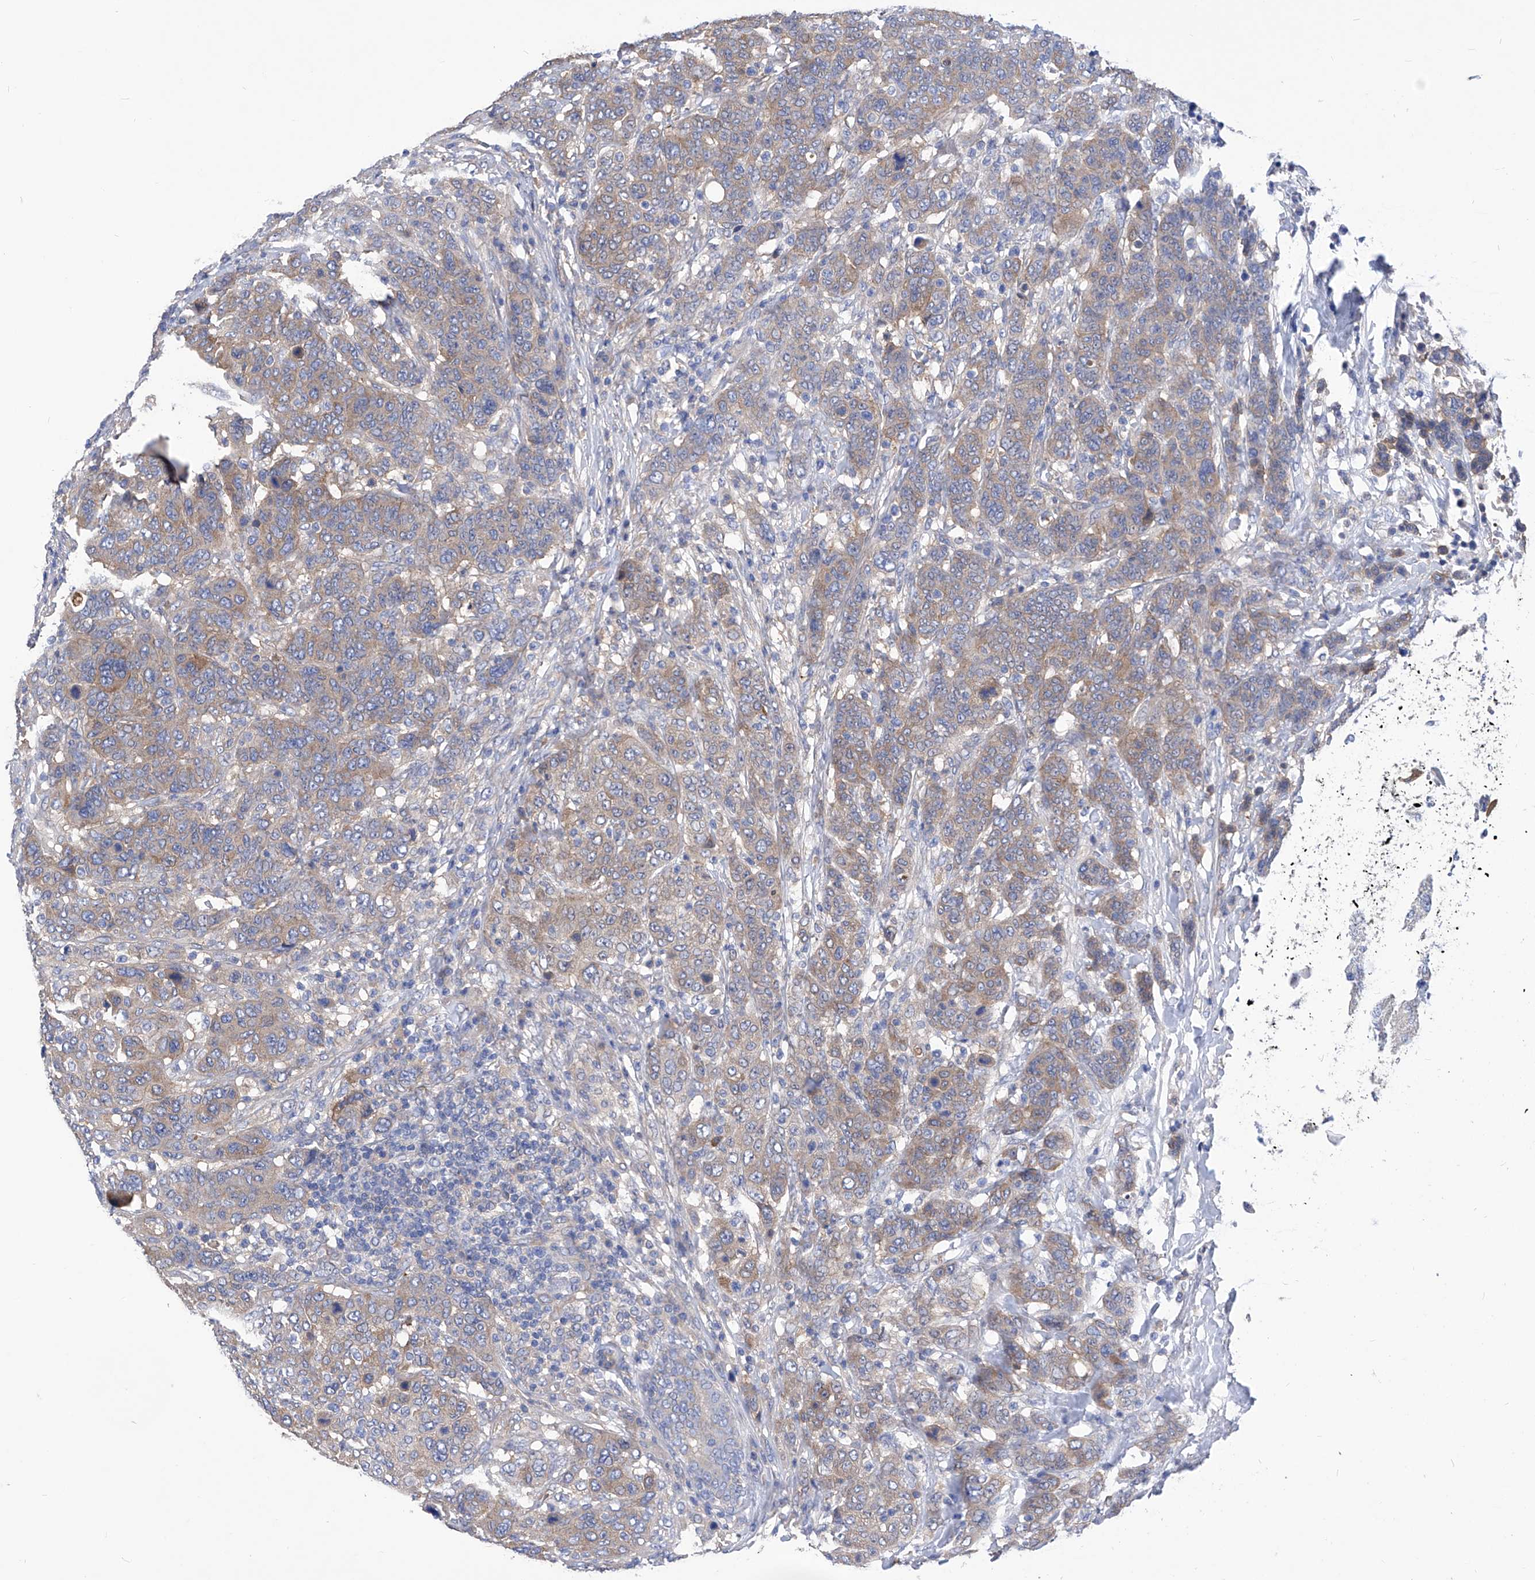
{"staining": {"intensity": "weak", "quantity": "25%-75%", "location": "cytoplasmic/membranous"}, "tissue": "breast cancer", "cell_type": "Tumor cells", "image_type": "cancer", "snomed": [{"axis": "morphology", "description": "Duct carcinoma"}, {"axis": "topography", "description": "Breast"}], "caption": "DAB (3,3'-diaminobenzidine) immunohistochemical staining of breast cancer demonstrates weak cytoplasmic/membranous protein positivity in about 25%-75% of tumor cells.", "gene": "XPNPEP1", "patient": {"sex": "female", "age": 37}}